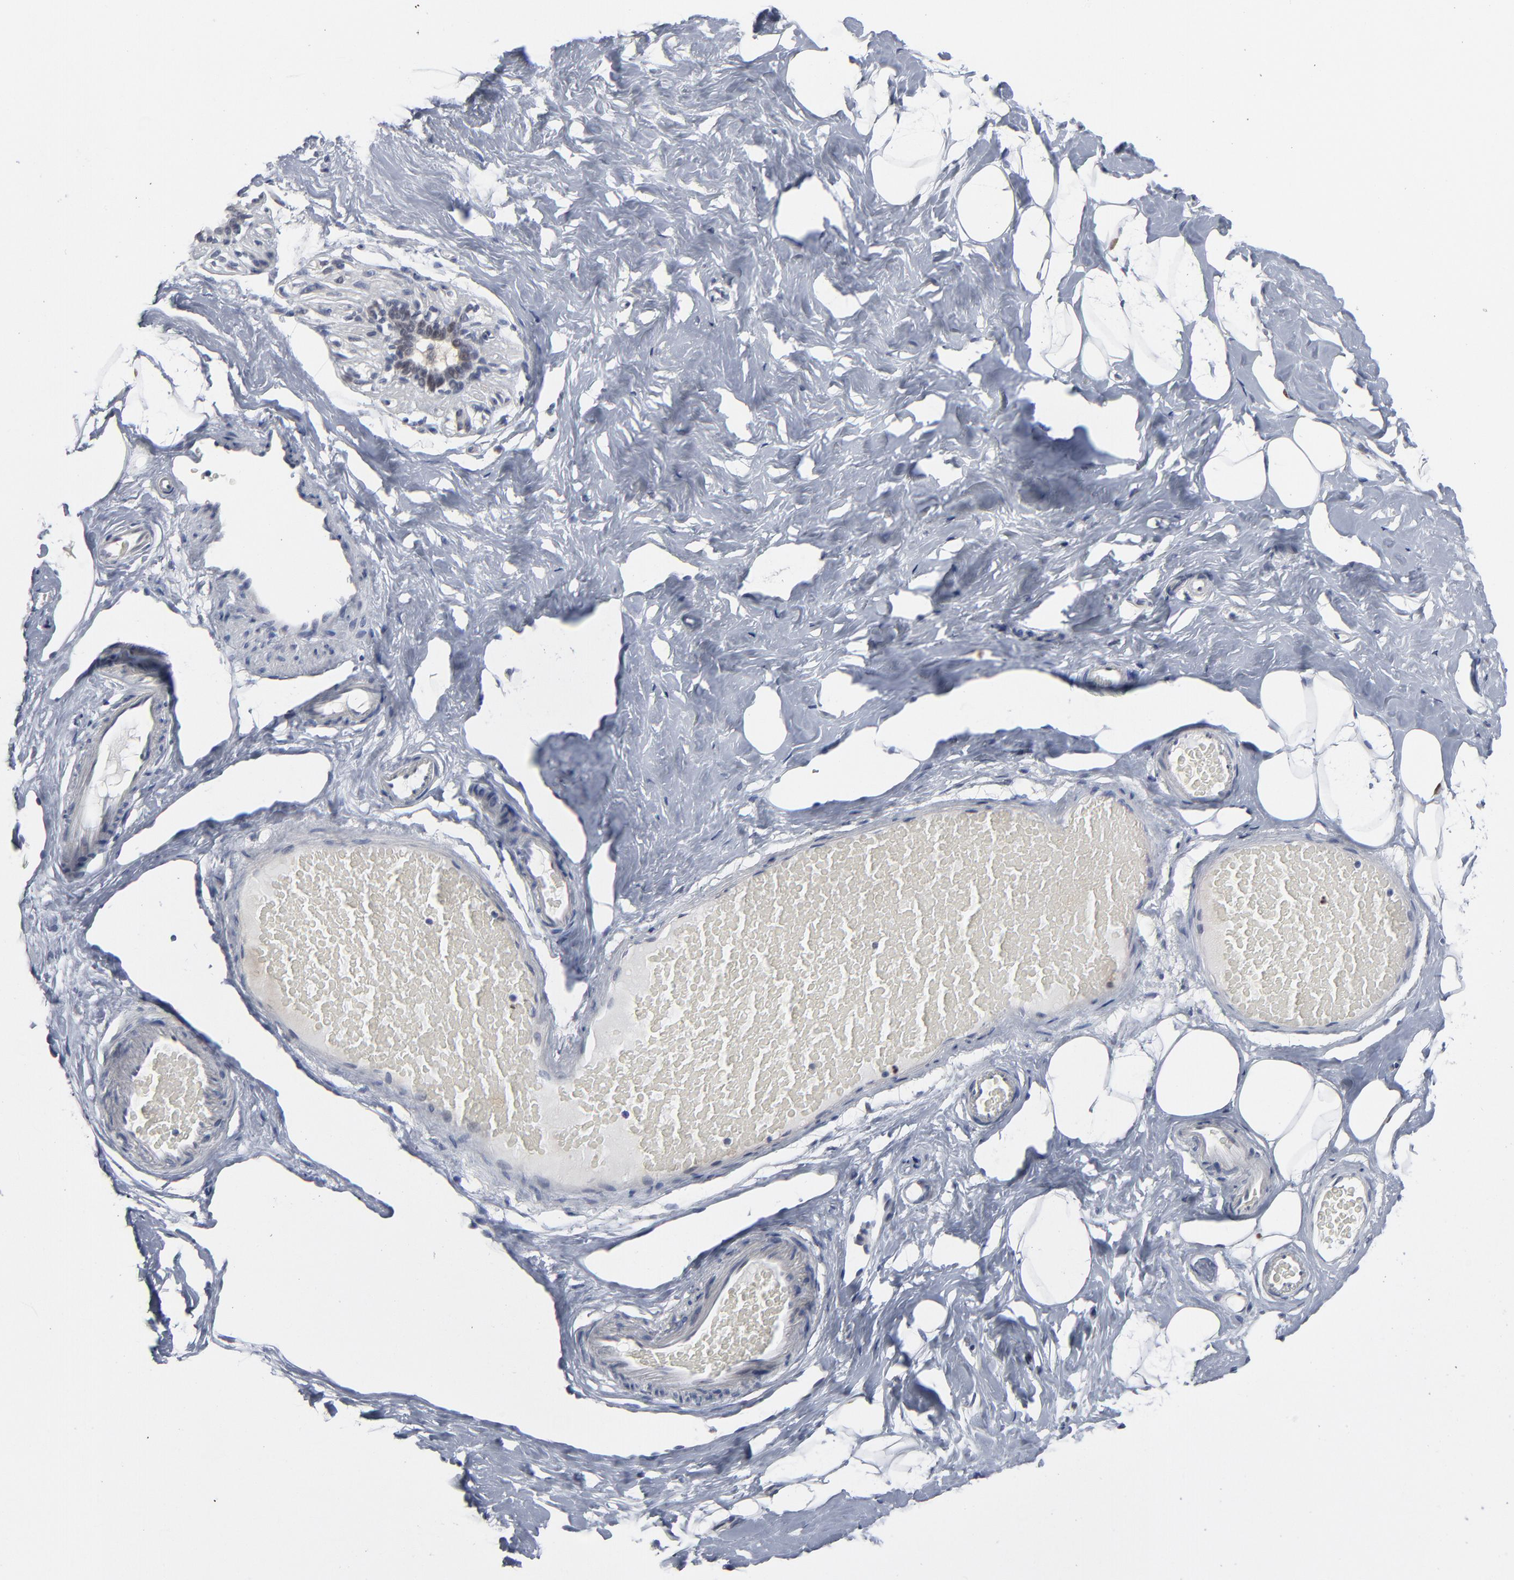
{"staining": {"intensity": "negative", "quantity": "none", "location": "none"}, "tissue": "breast", "cell_type": "Adipocytes", "image_type": "normal", "snomed": [{"axis": "morphology", "description": "Normal tissue, NOS"}, {"axis": "topography", "description": "Breast"}, {"axis": "topography", "description": "Soft tissue"}], "caption": "Photomicrograph shows no protein staining in adipocytes of unremarkable breast.", "gene": "FOXN2", "patient": {"sex": "female", "age": 75}}